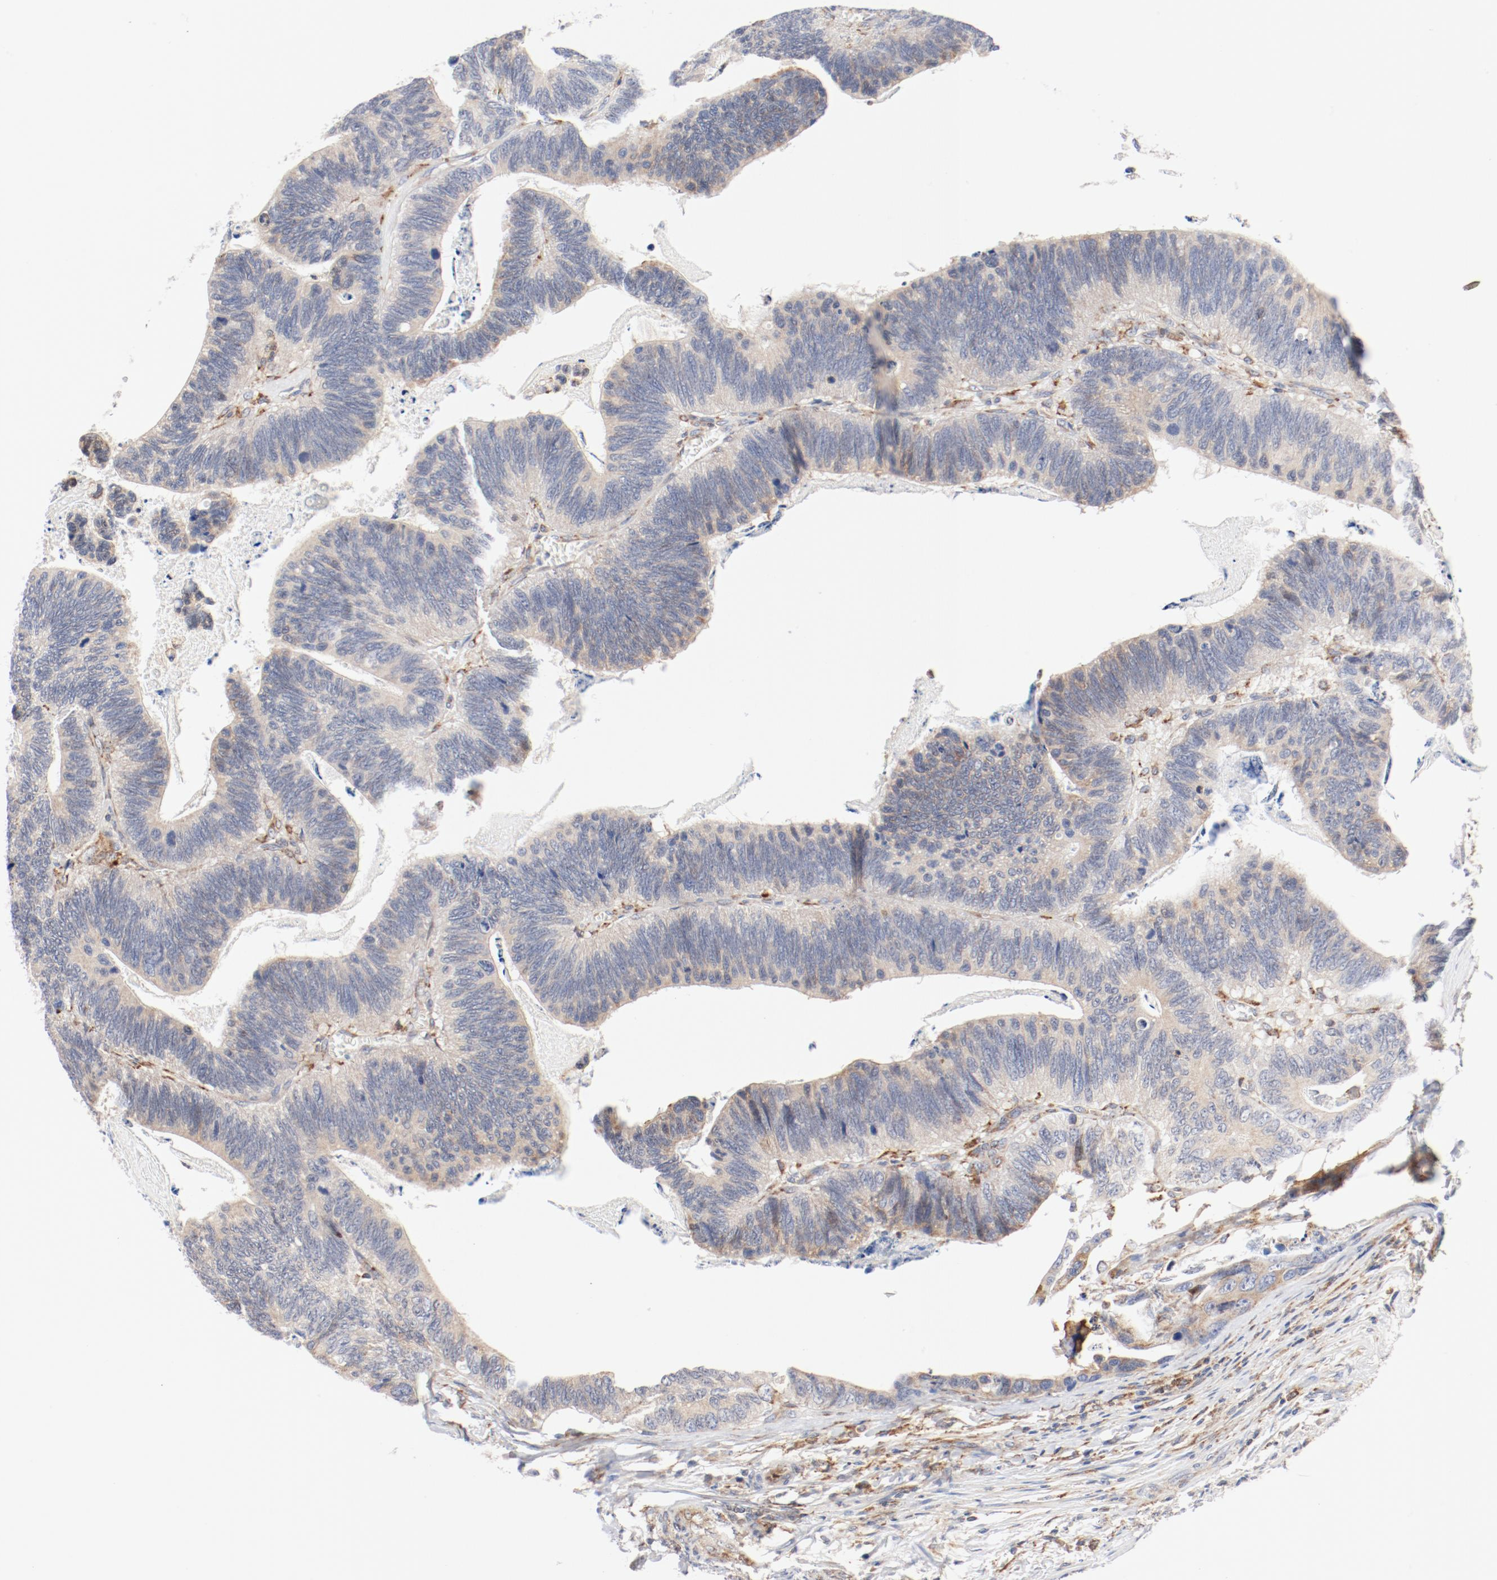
{"staining": {"intensity": "moderate", "quantity": ">75%", "location": "cytoplasmic/membranous"}, "tissue": "colorectal cancer", "cell_type": "Tumor cells", "image_type": "cancer", "snomed": [{"axis": "morphology", "description": "Adenocarcinoma, NOS"}, {"axis": "topography", "description": "Colon"}], "caption": "Approximately >75% of tumor cells in human colorectal adenocarcinoma demonstrate moderate cytoplasmic/membranous protein expression as visualized by brown immunohistochemical staining.", "gene": "PDPK1", "patient": {"sex": "male", "age": 72}}